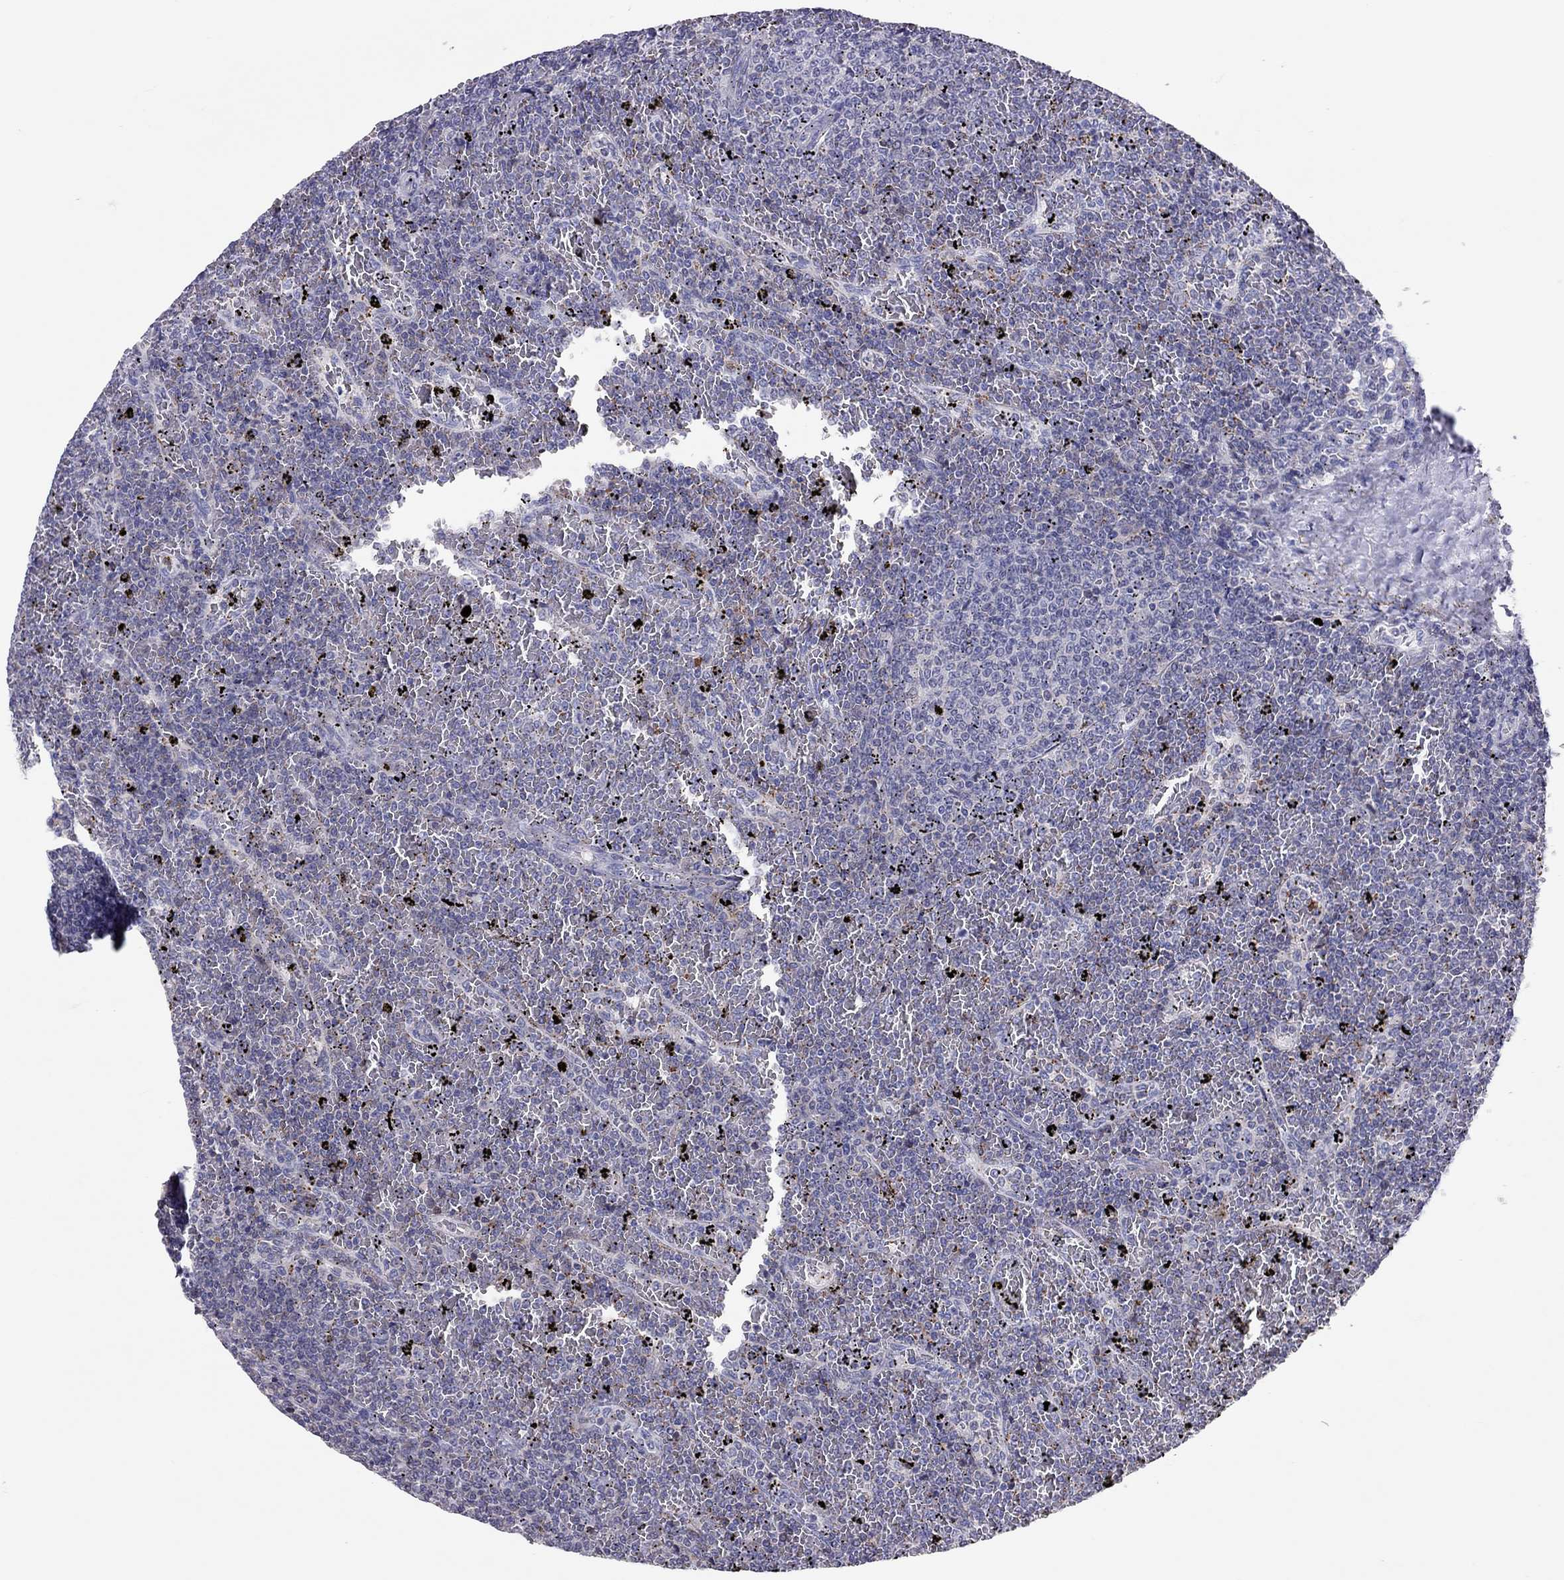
{"staining": {"intensity": "negative", "quantity": "none", "location": "none"}, "tissue": "lymphoma", "cell_type": "Tumor cells", "image_type": "cancer", "snomed": [{"axis": "morphology", "description": "Malignant lymphoma, non-Hodgkin's type, Low grade"}, {"axis": "topography", "description": "Spleen"}], "caption": "Image shows no significant protein positivity in tumor cells of low-grade malignant lymphoma, non-Hodgkin's type.", "gene": "ADORA2A", "patient": {"sex": "female", "age": 77}}